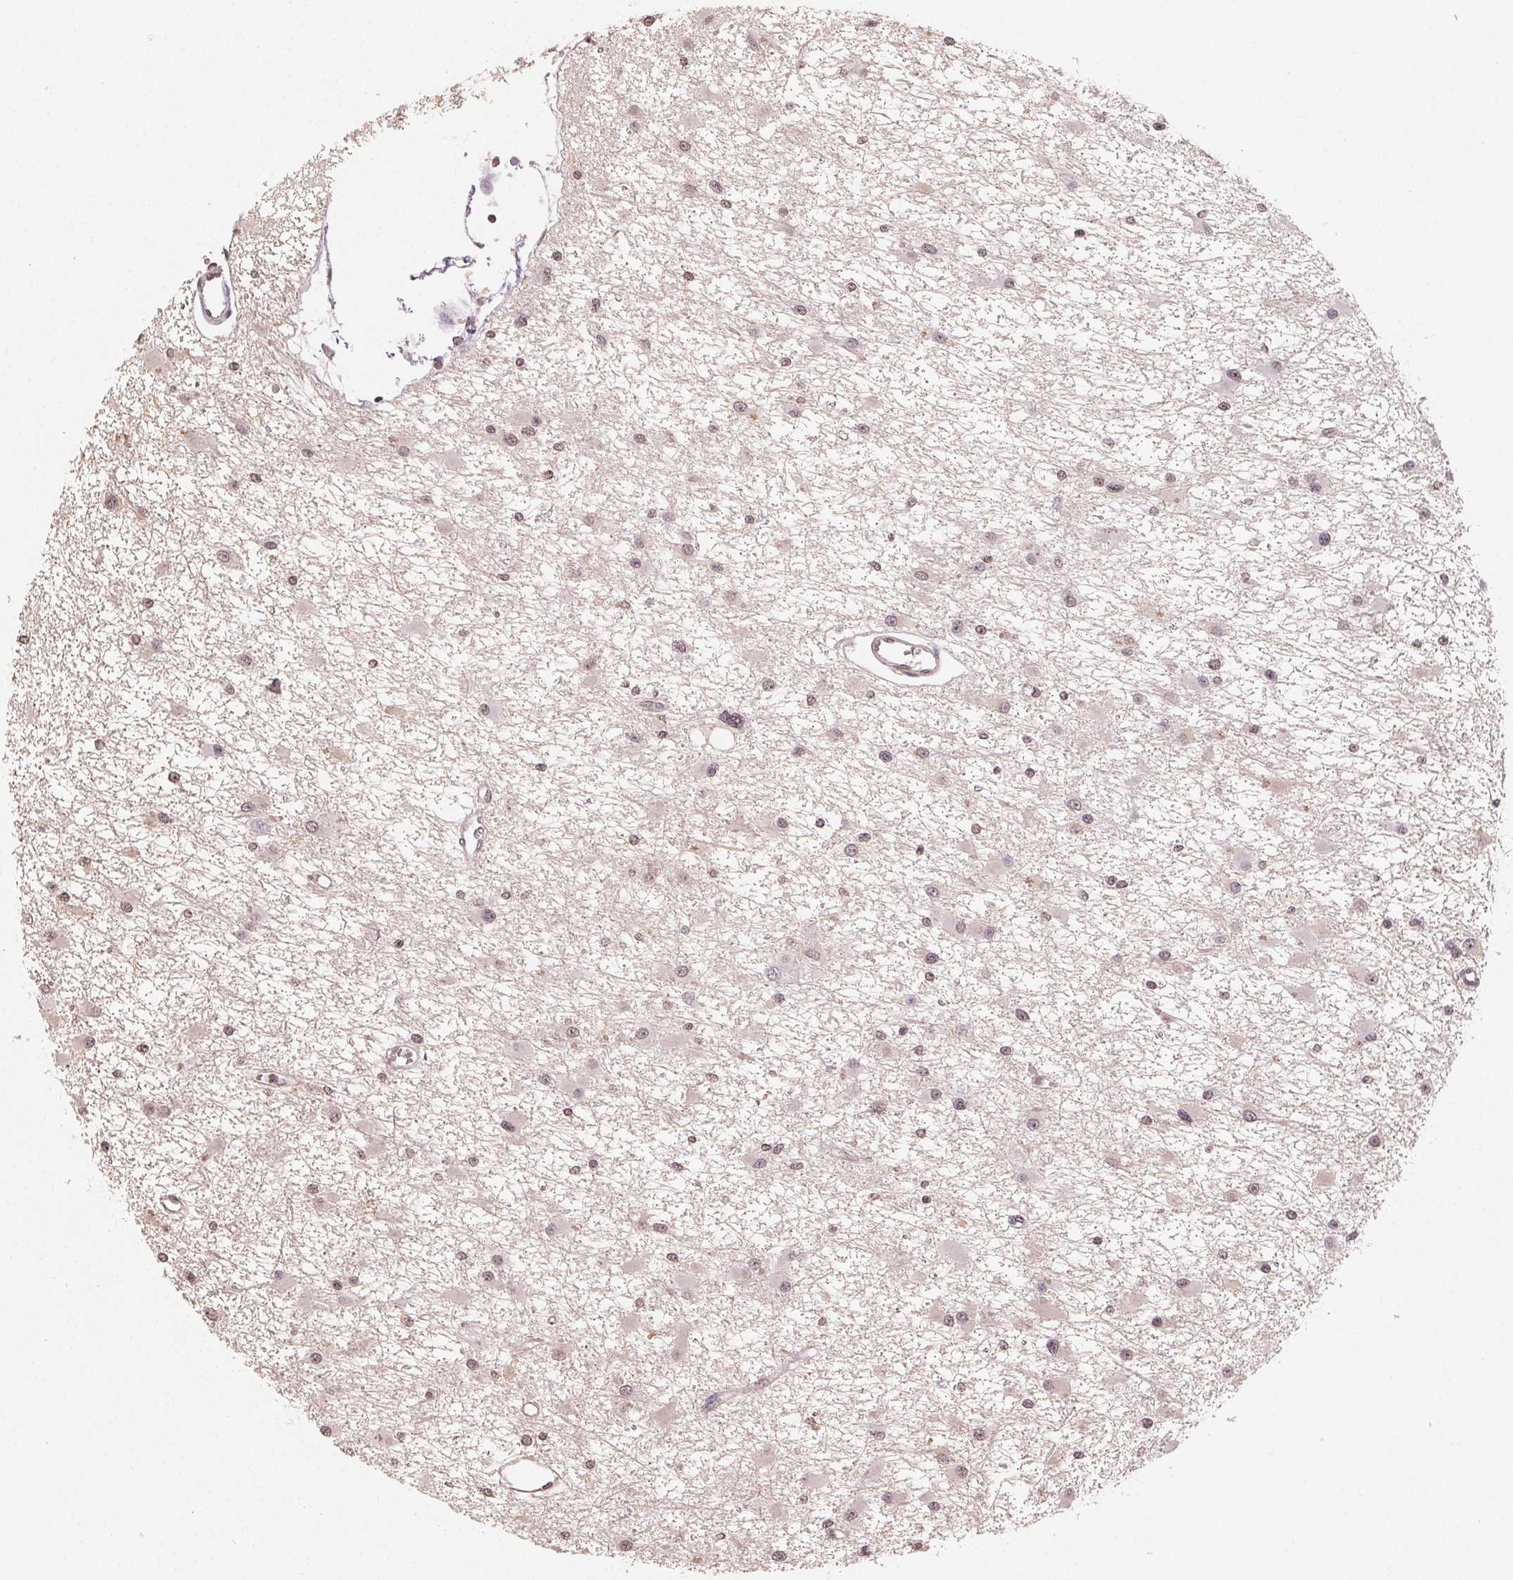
{"staining": {"intensity": "weak", "quantity": ">75%", "location": "nuclear"}, "tissue": "glioma", "cell_type": "Tumor cells", "image_type": "cancer", "snomed": [{"axis": "morphology", "description": "Glioma, malignant, High grade"}, {"axis": "topography", "description": "Brain"}], "caption": "Protein staining by immunohistochemistry shows weak nuclear positivity in about >75% of tumor cells in malignant high-grade glioma. (DAB = brown stain, brightfield microscopy at high magnification).", "gene": "TBP", "patient": {"sex": "male", "age": 54}}